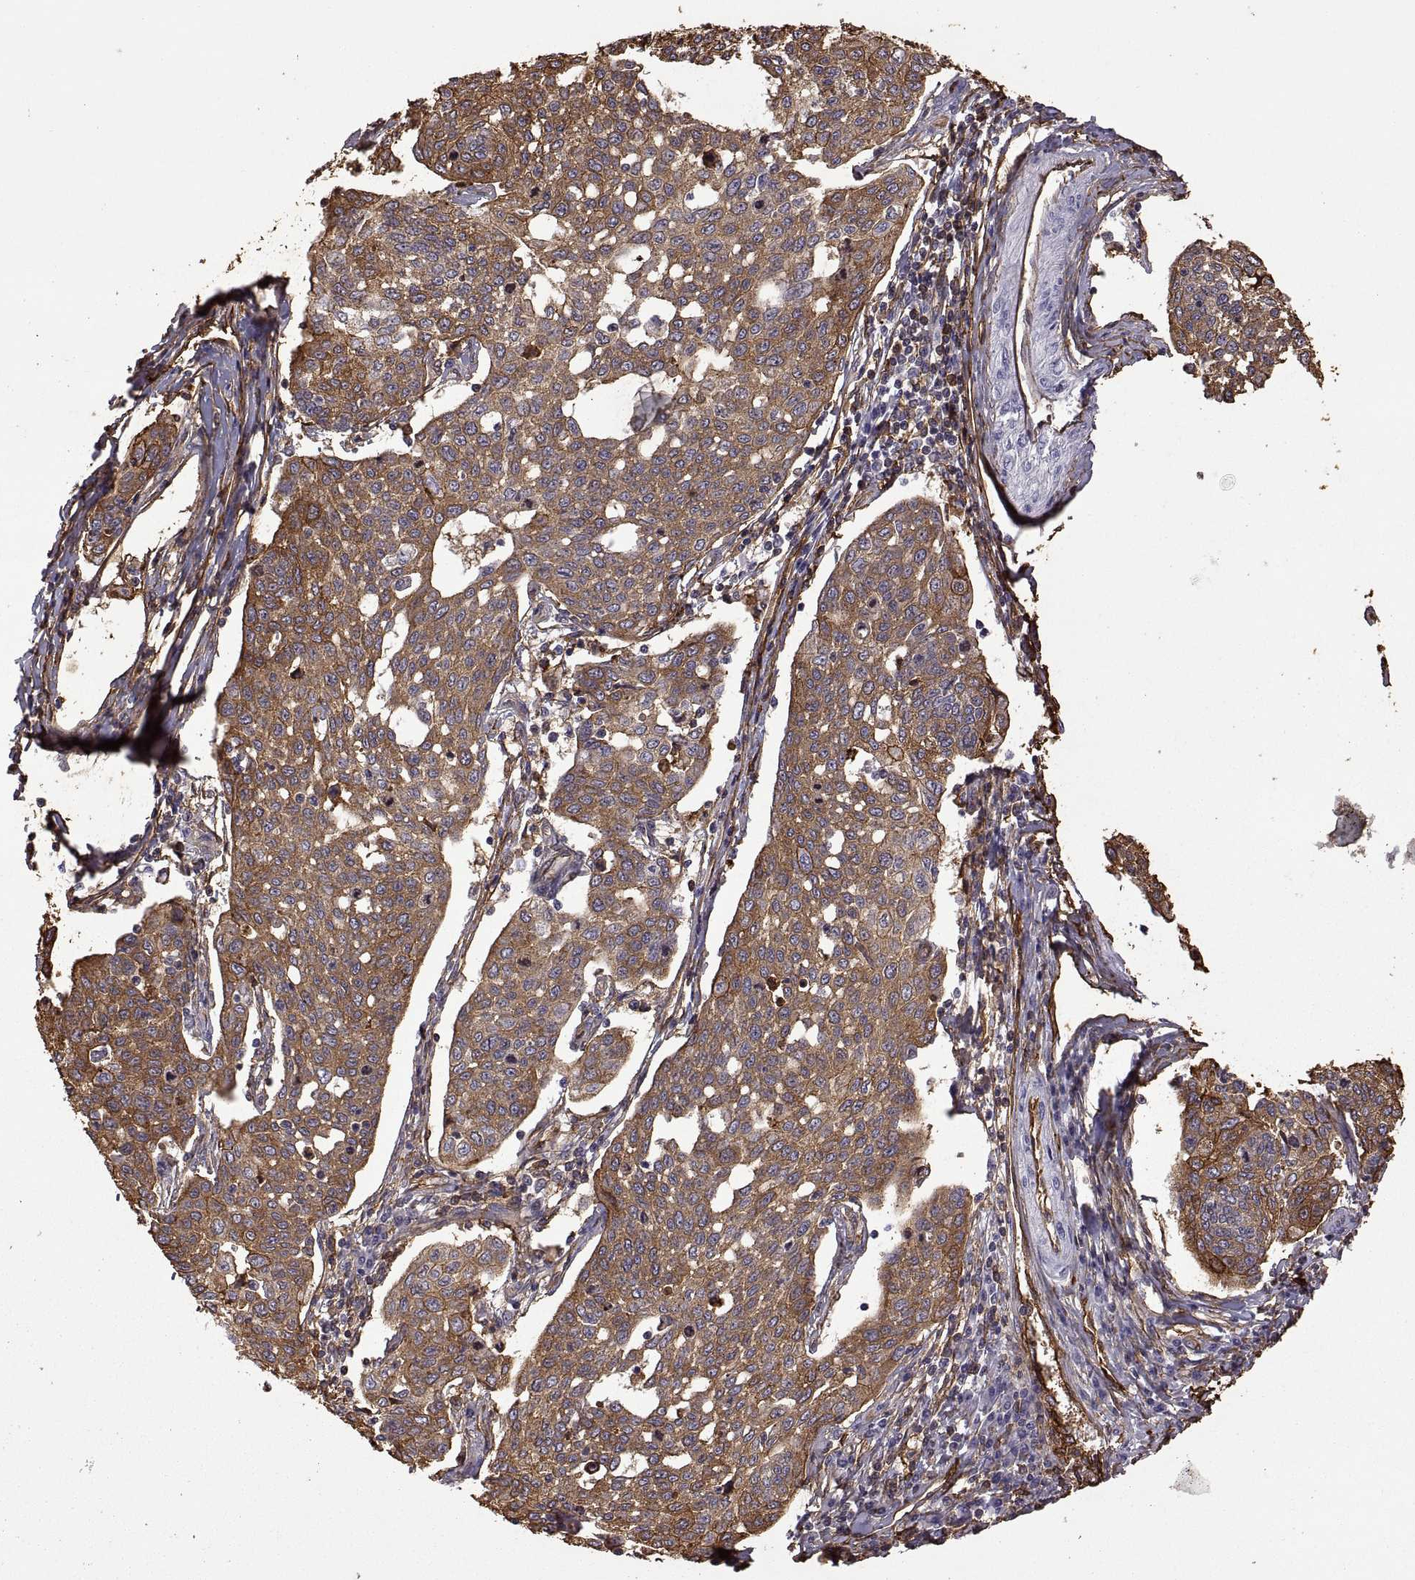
{"staining": {"intensity": "moderate", "quantity": ">75%", "location": "cytoplasmic/membranous"}, "tissue": "cervical cancer", "cell_type": "Tumor cells", "image_type": "cancer", "snomed": [{"axis": "morphology", "description": "Squamous cell carcinoma, NOS"}, {"axis": "topography", "description": "Cervix"}], "caption": "Approximately >75% of tumor cells in squamous cell carcinoma (cervical) demonstrate moderate cytoplasmic/membranous protein positivity as visualized by brown immunohistochemical staining.", "gene": "S100A10", "patient": {"sex": "female", "age": 34}}